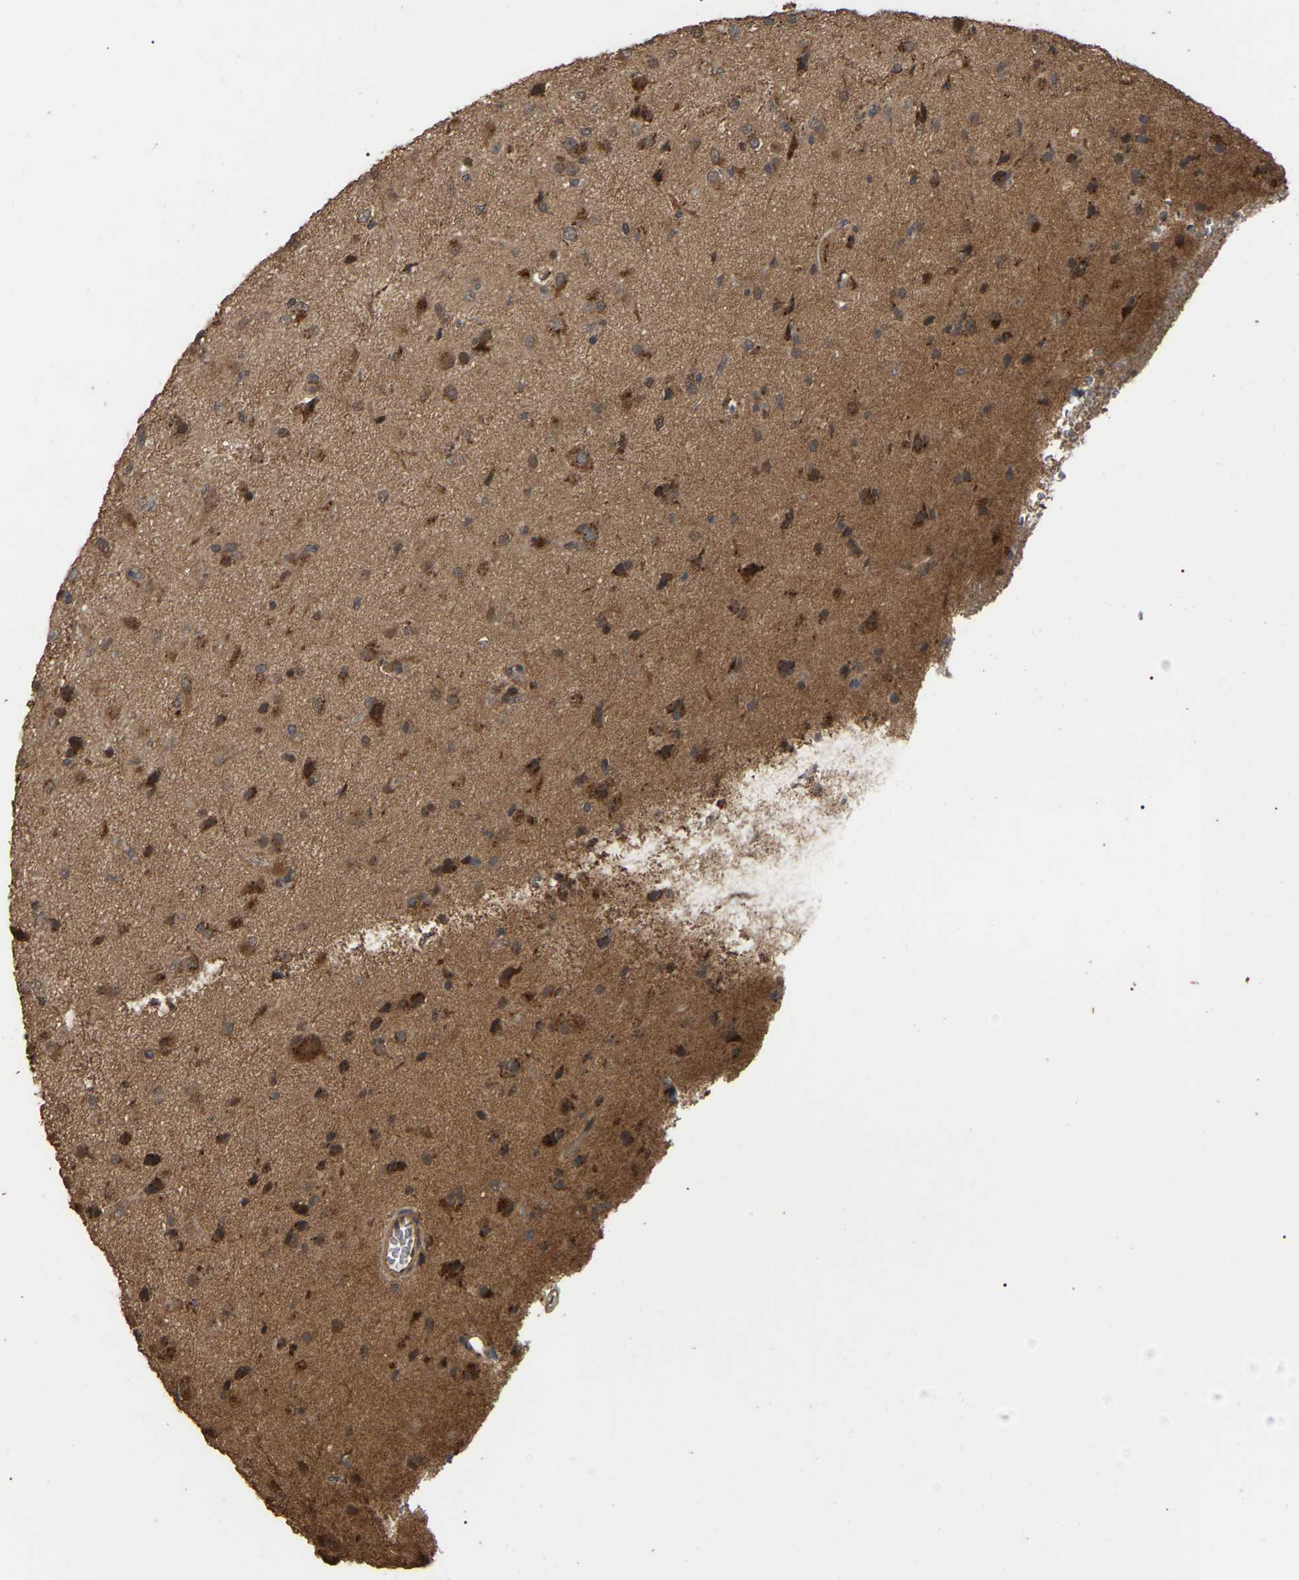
{"staining": {"intensity": "strong", "quantity": ">75%", "location": "cytoplasmic/membranous"}, "tissue": "glioma", "cell_type": "Tumor cells", "image_type": "cancer", "snomed": [{"axis": "morphology", "description": "Glioma, malignant, Low grade"}, {"axis": "topography", "description": "Brain"}], "caption": "Immunohistochemistry of human low-grade glioma (malignant) reveals high levels of strong cytoplasmic/membranous expression in about >75% of tumor cells.", "gene": "FAM219A", "patient": {"sex": "male", "age": 65}}